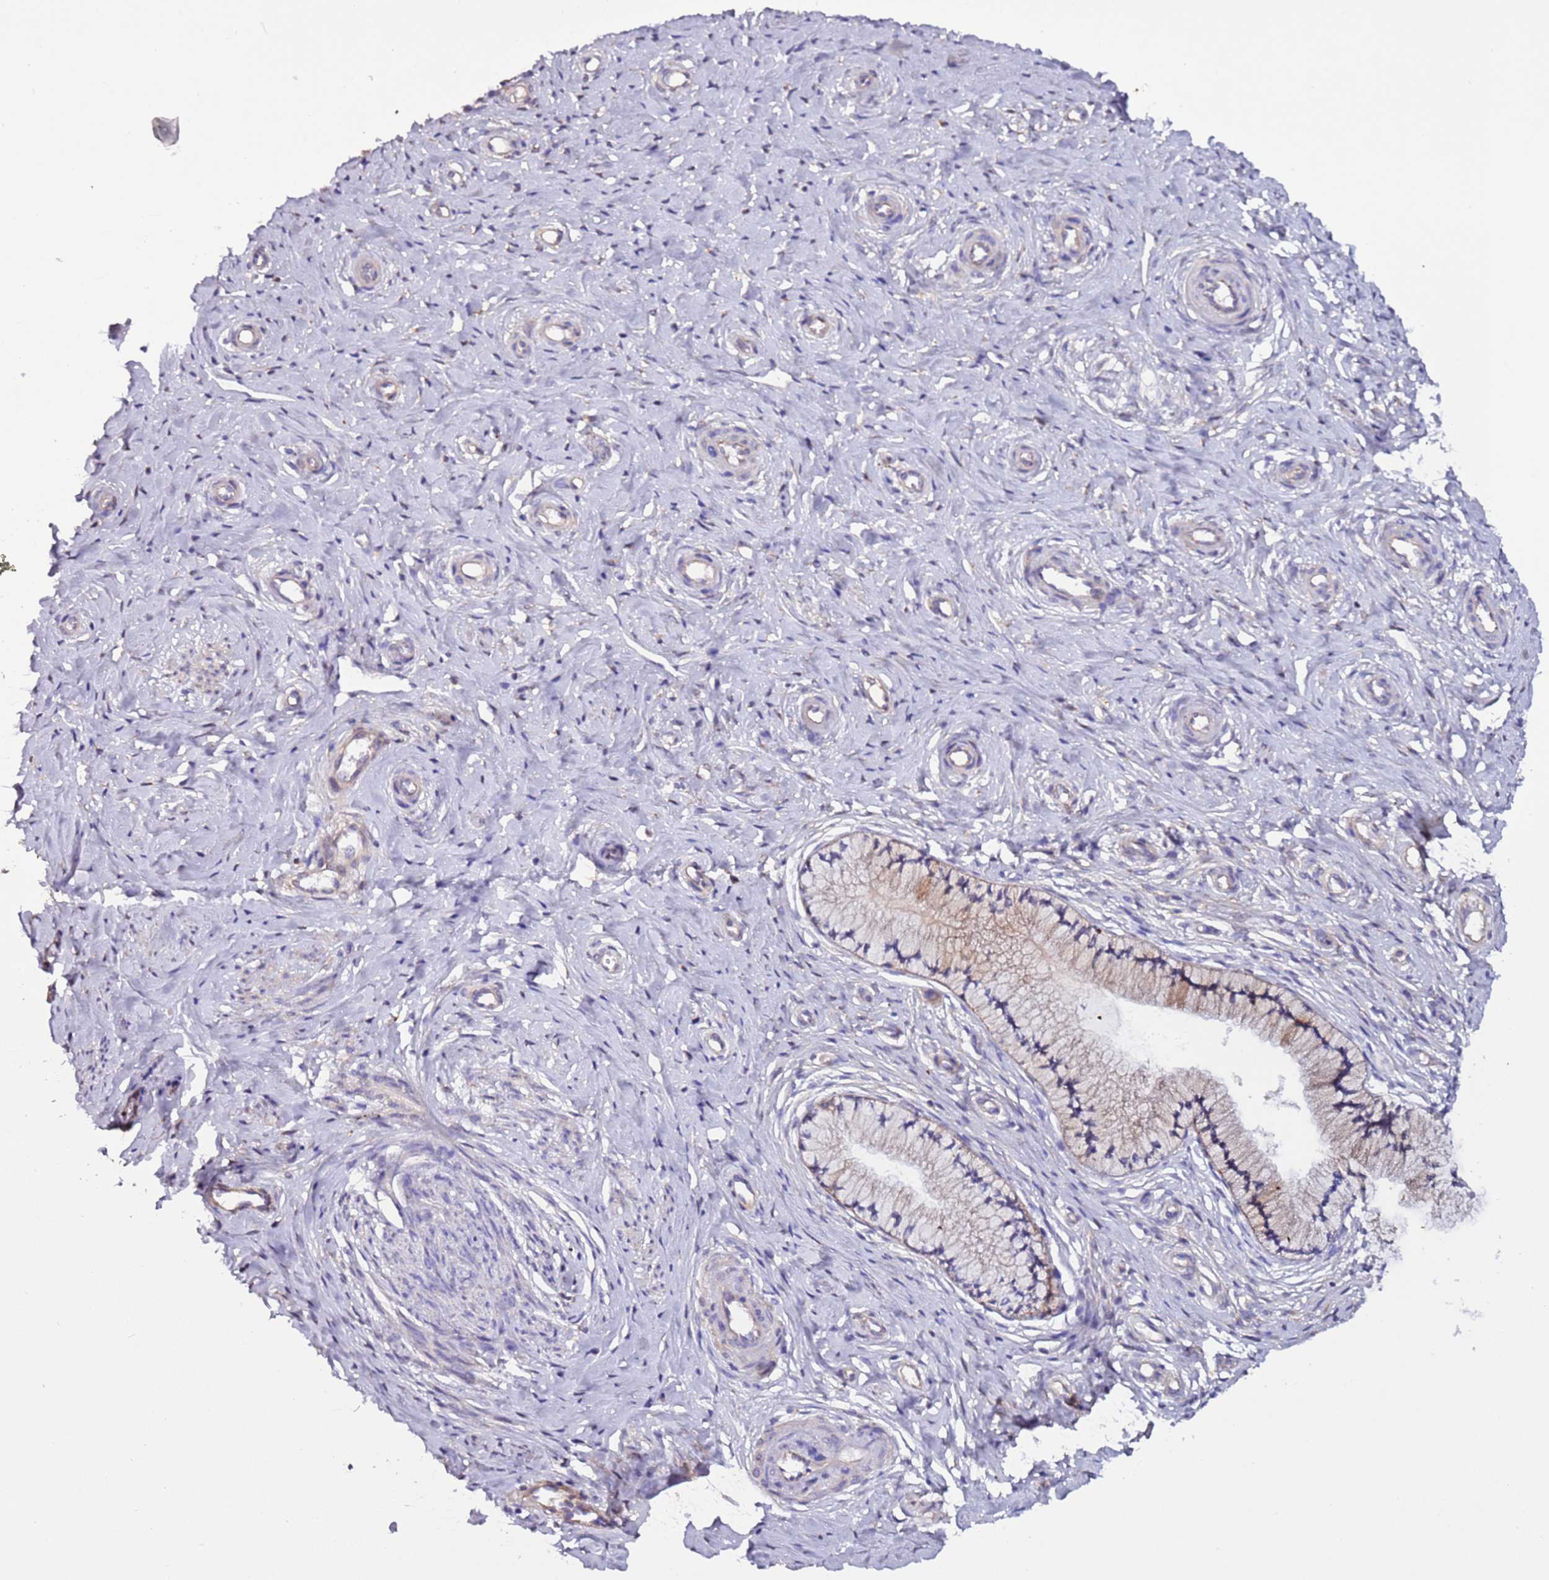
{"staining": {"intensity": "moderate", "quantity": "<25%", "location": "cytoplasmic/membranous"}, "tissue": "cervix", "cell_type": "Glandular cells", "image_type": "normal", "snomed": [{"axis": "morphology", "description": "Normal tissue, NOS"}, {"axis": "topography", "description": "Cervix"}], "caption": "IHC (DAB) staining of unremarkable human cervix reveals moderate cytoplasmic/membranous protein expression in about <25% of glandular cells.", "gene": "SPCS1", "patient": {"sex": "female", "age": 36}}